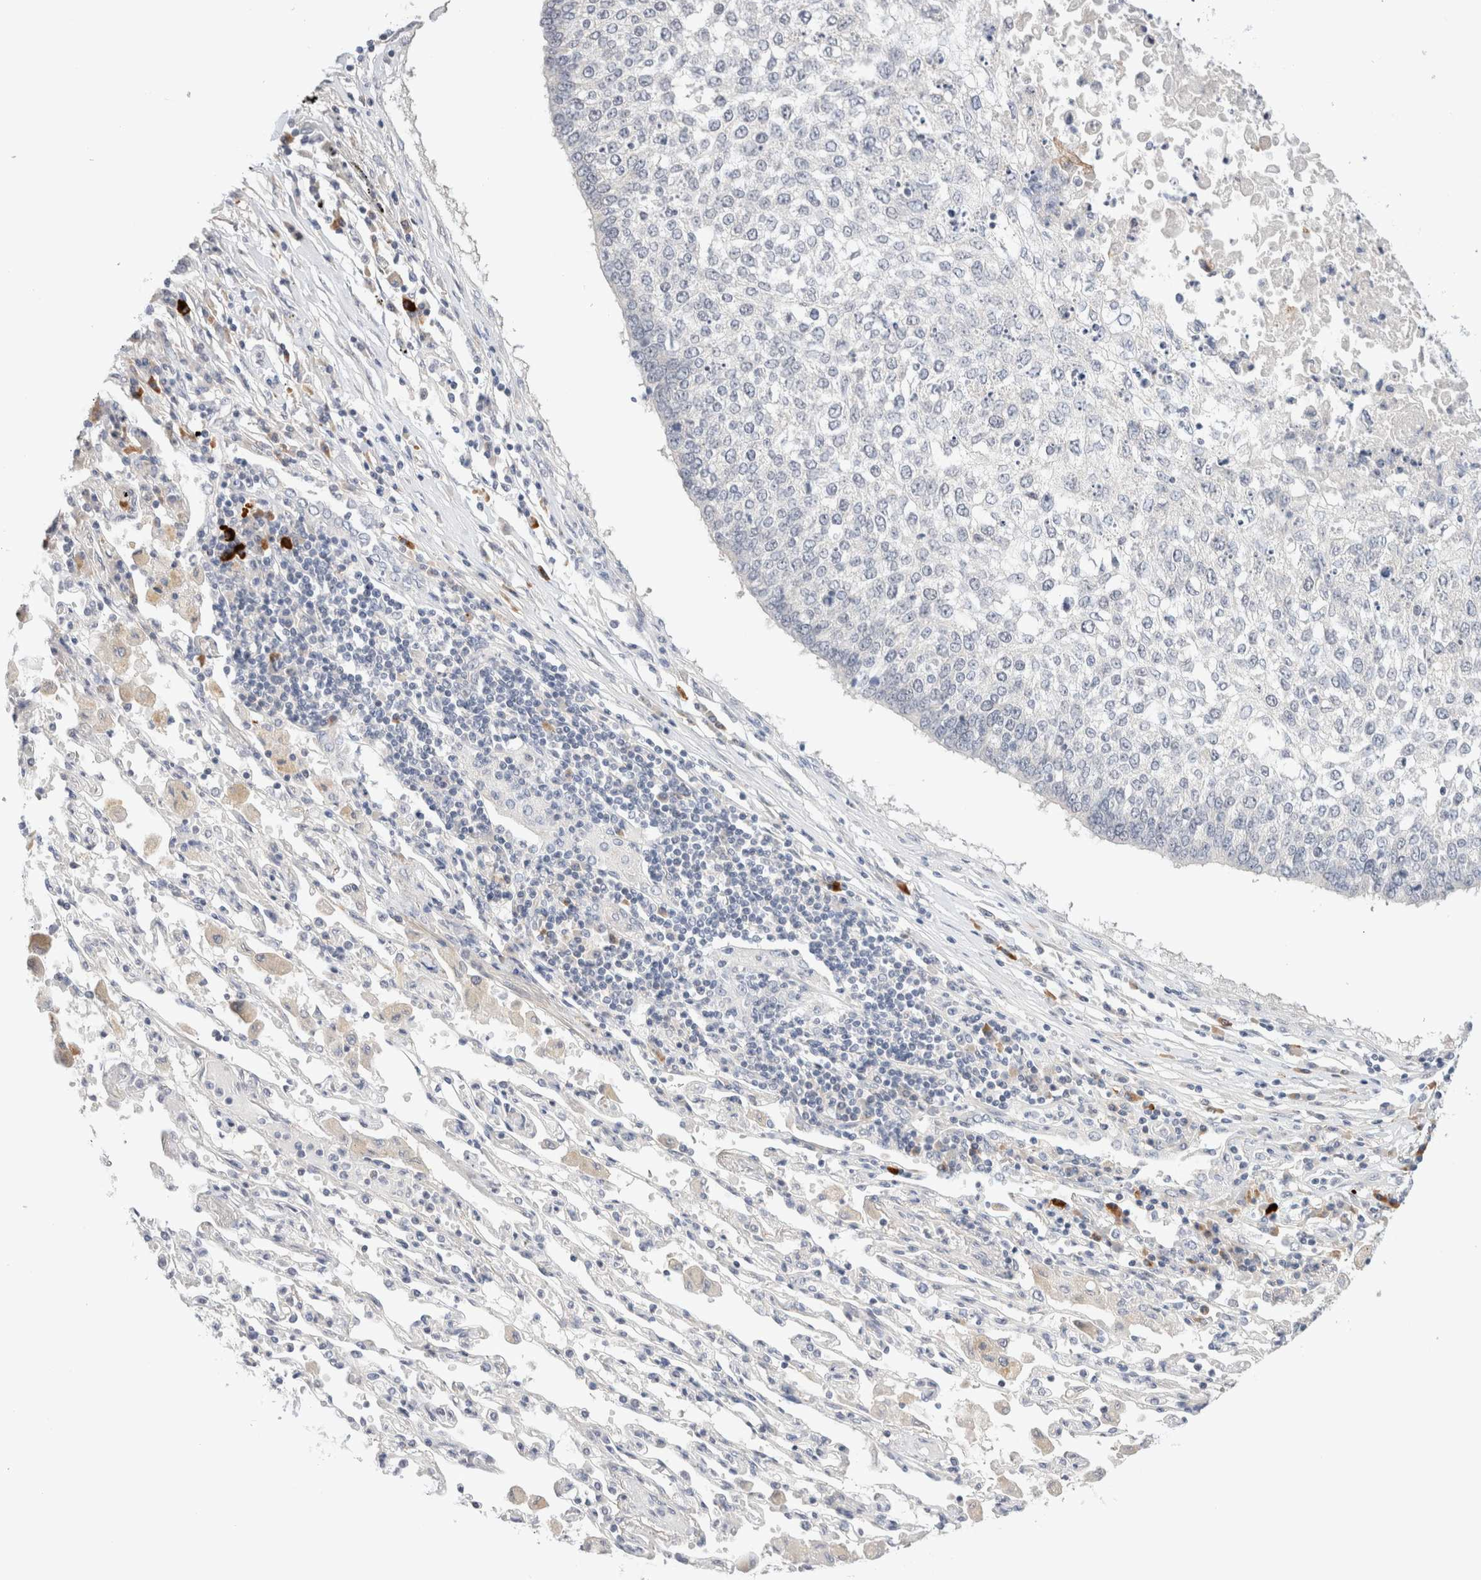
{"staining": {"intensity": "negative", "quantity": "none", "location": "none"}, "tissue": "lung cancer", "cell_type": "Tumor cells", "image_type": "cancer", "snomed": [{"axis": "morphology", "description": "Normal tissue, NOS"}, {"axis": "morphology", "description": "Squamous cell carcinoma, NOS"}, {"axis": "topography", "description": "Cartilage tissue"}, {"axis": "topography", "description": "Bronchus"}, {"axis": "topography", "description": "Lung"}, {"axis": "topography", "description": "Peripheral nerve tissue"}], "caption": "High magnification brightfield microscopy of squamous cell carcinoma (lung) stained with DAB (brown) and counterstained with hematoxylin (blue): tumor cells show no significant expression.", "gene": "SPRTN", "patient": {"sex": "female", "age": 49}}